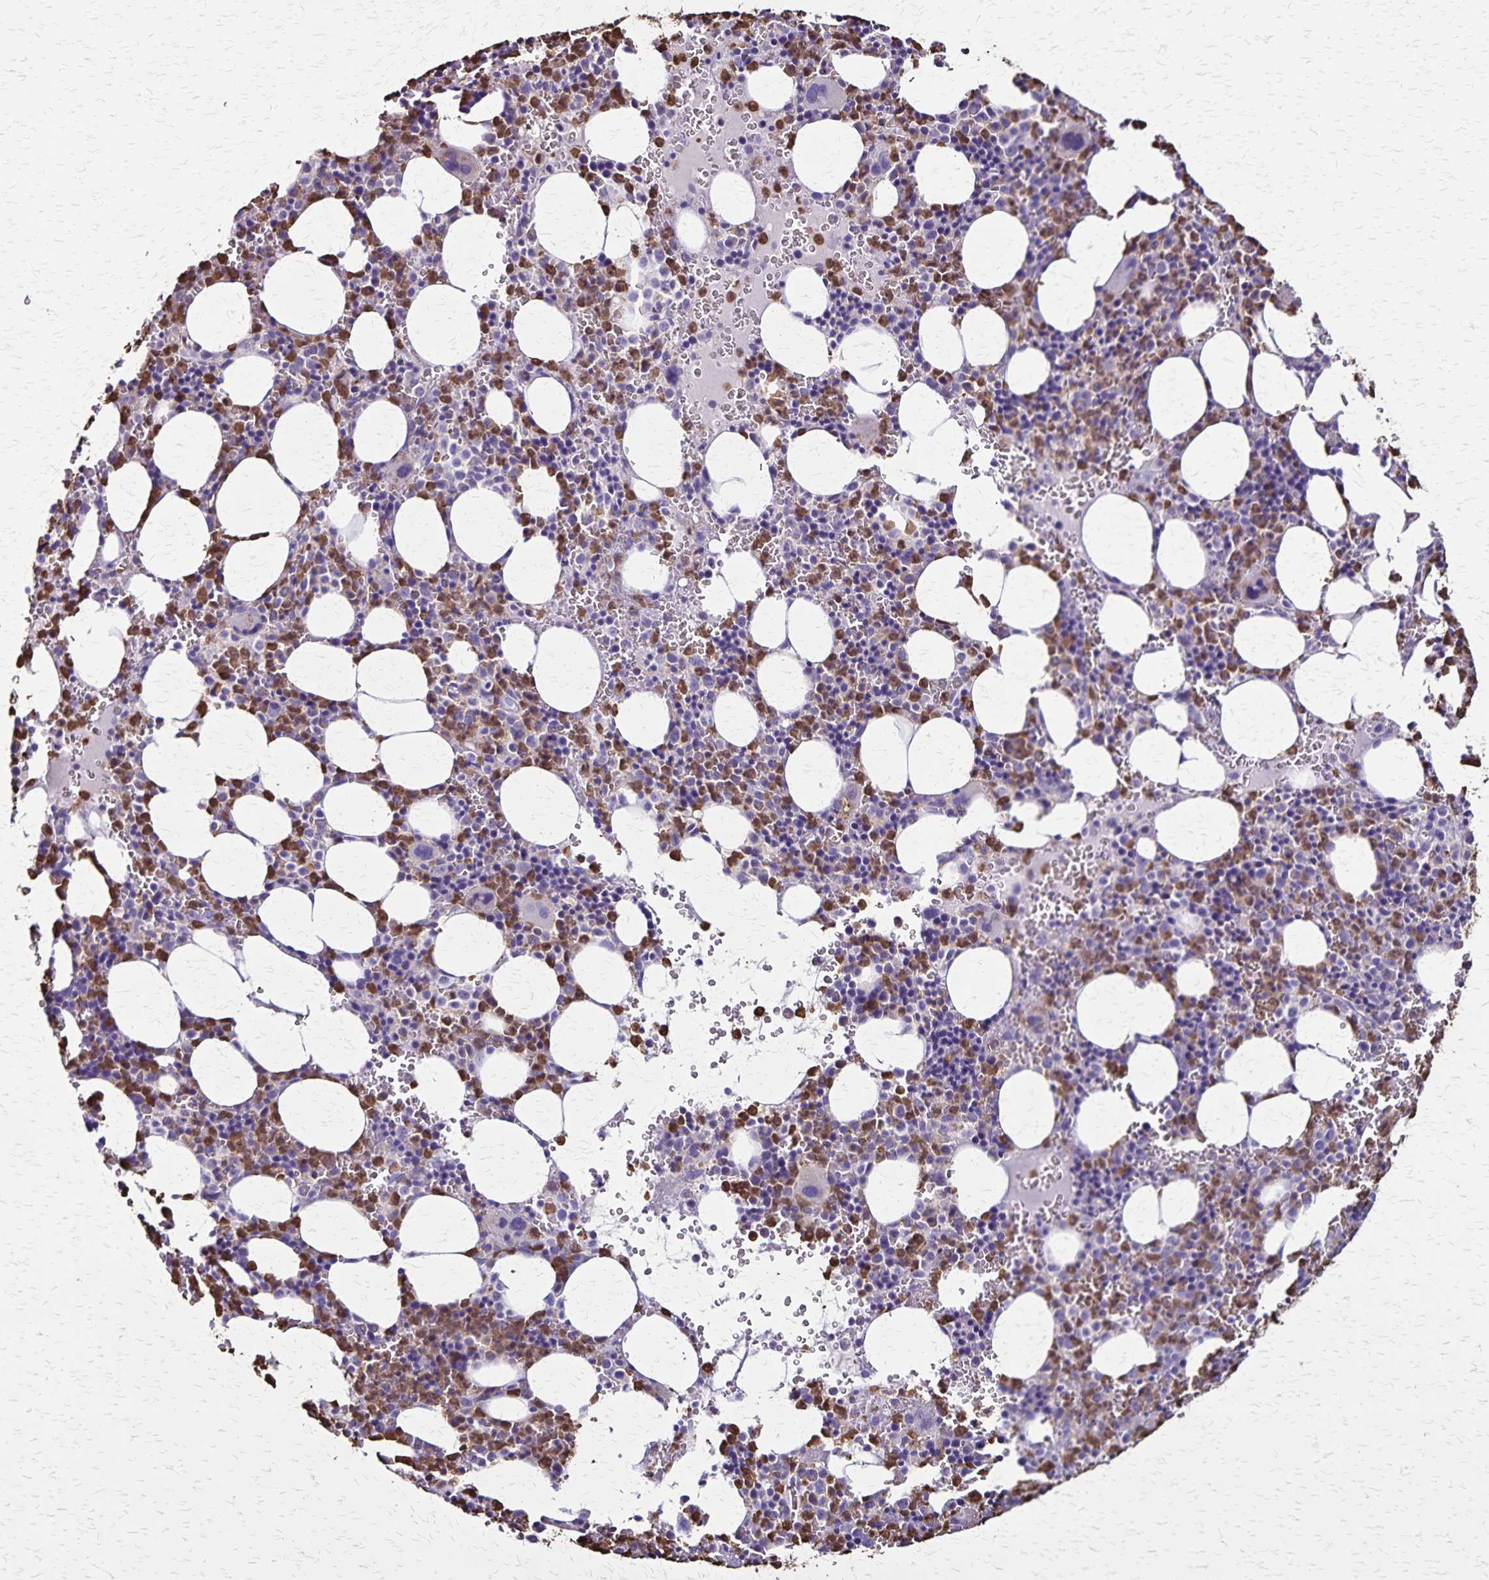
{"staining": {"intensity": "moderate", "quantity": "25%-75%", "location": "cytoplasmic/membranous"}, "tissue": "bone marrow", "cell_type": "Hematopoietic cells", "image_type": "normal", "snomed": [{"axis": "morphology", "description": "Normal tissue, NOS"}, {"axis": "topography", "description": "Bone marrow"}], "caption": "Benign bone marrow shows moderate cytoplasmic/membranous positivity in approximately 25%-75% of hematopoietic cells.", "gene": "ULBP3", "patient": {"sex": "male", "age": 63}}